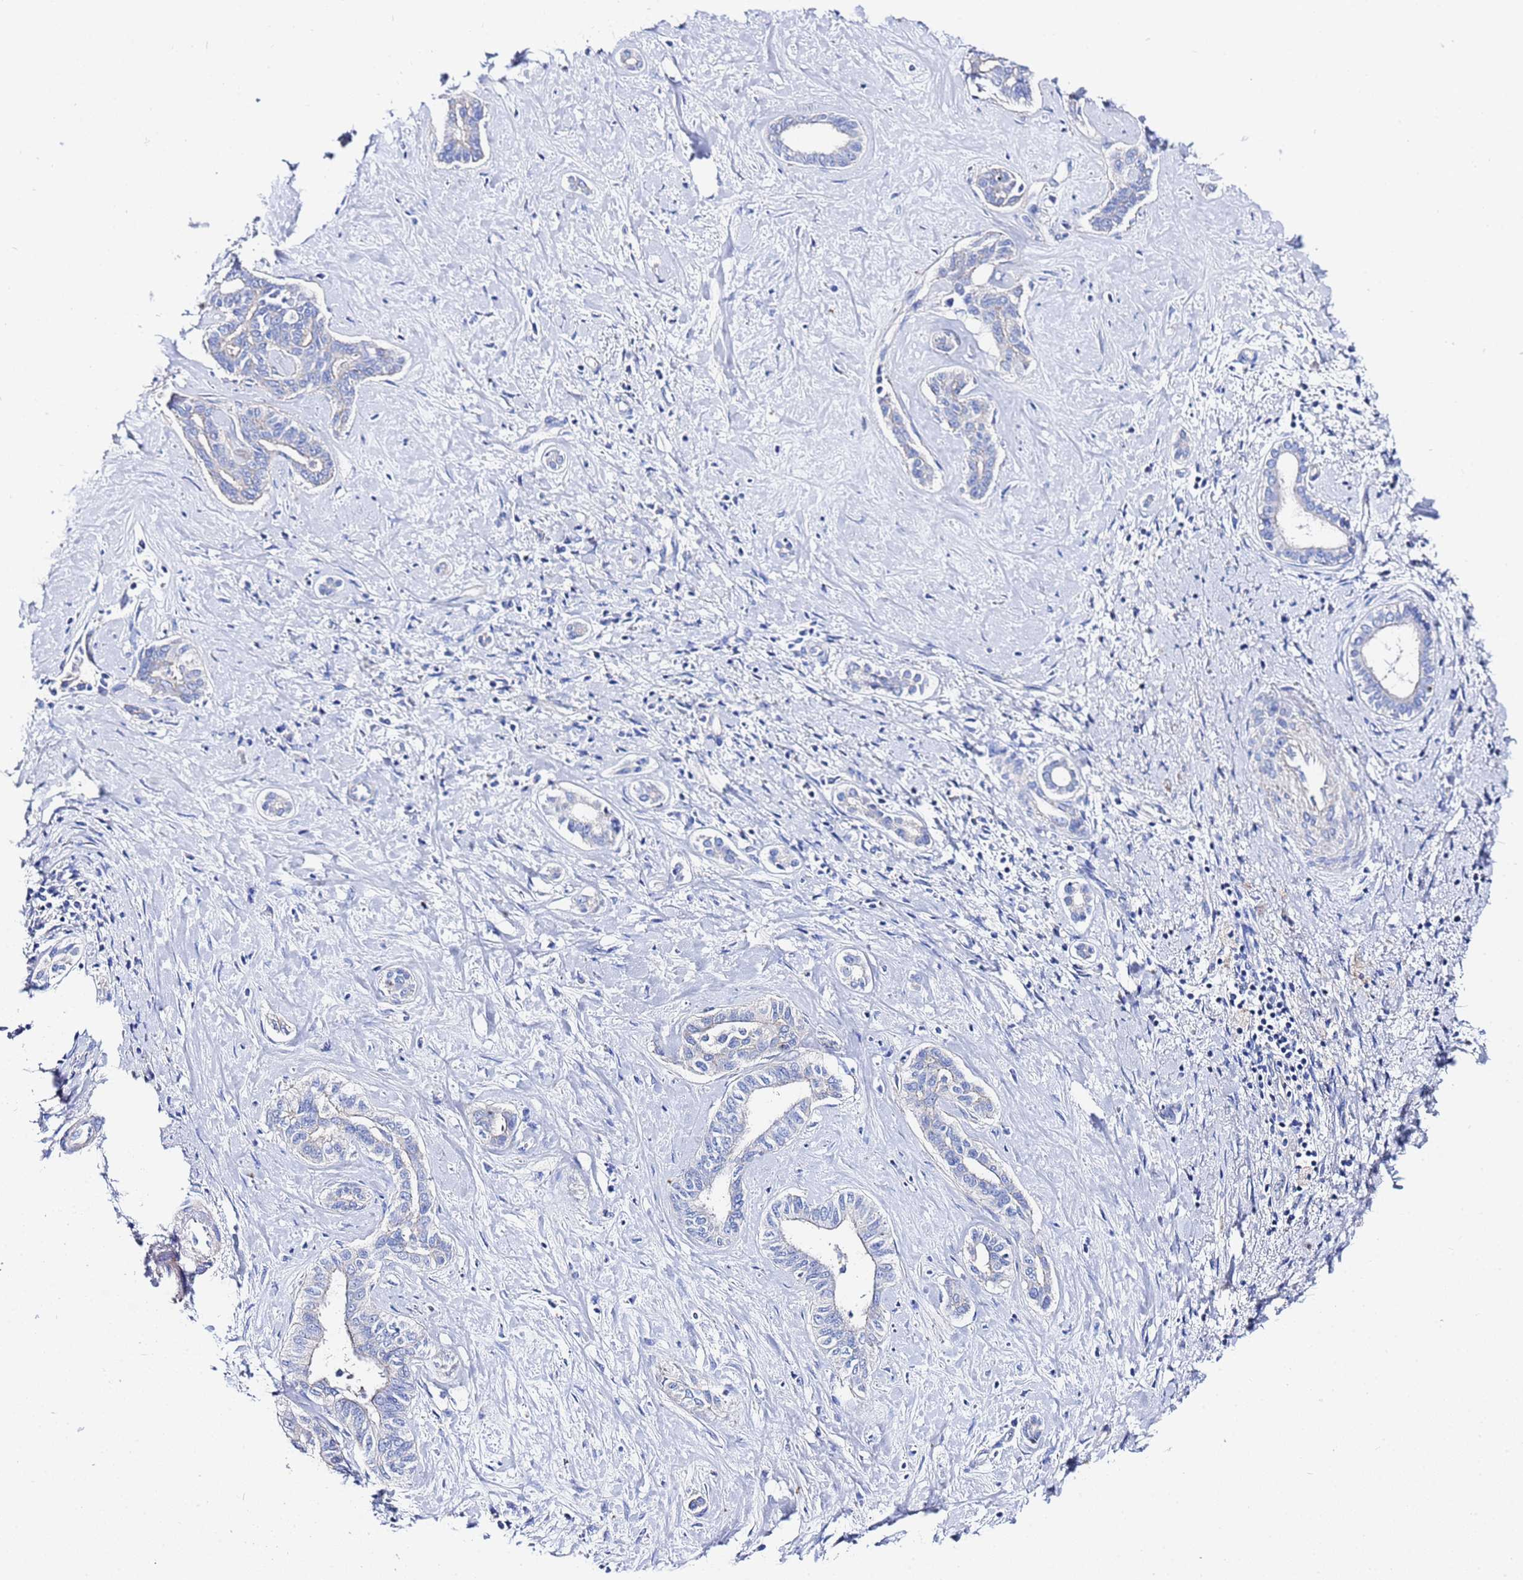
{"staining": {"intensity": "negative", "quantity": "none", "location": "none"}, "tissue": "liver cancer", "cell_type": "Tumor cells", "image_type": "cancer", "snomed": [{"axis": "morphology", "description": "Cholangiocarcinoma"}, {"axis": "topography", "description": "Liver"}], "caption": "Human cholangiocarcinoma (liver) stained for a protein using immunohistochemistry (IHC) reveals no positivity in tumor cells.", "gene": "FAHD2A", "patient": {"sex": "female", "age": 77}}